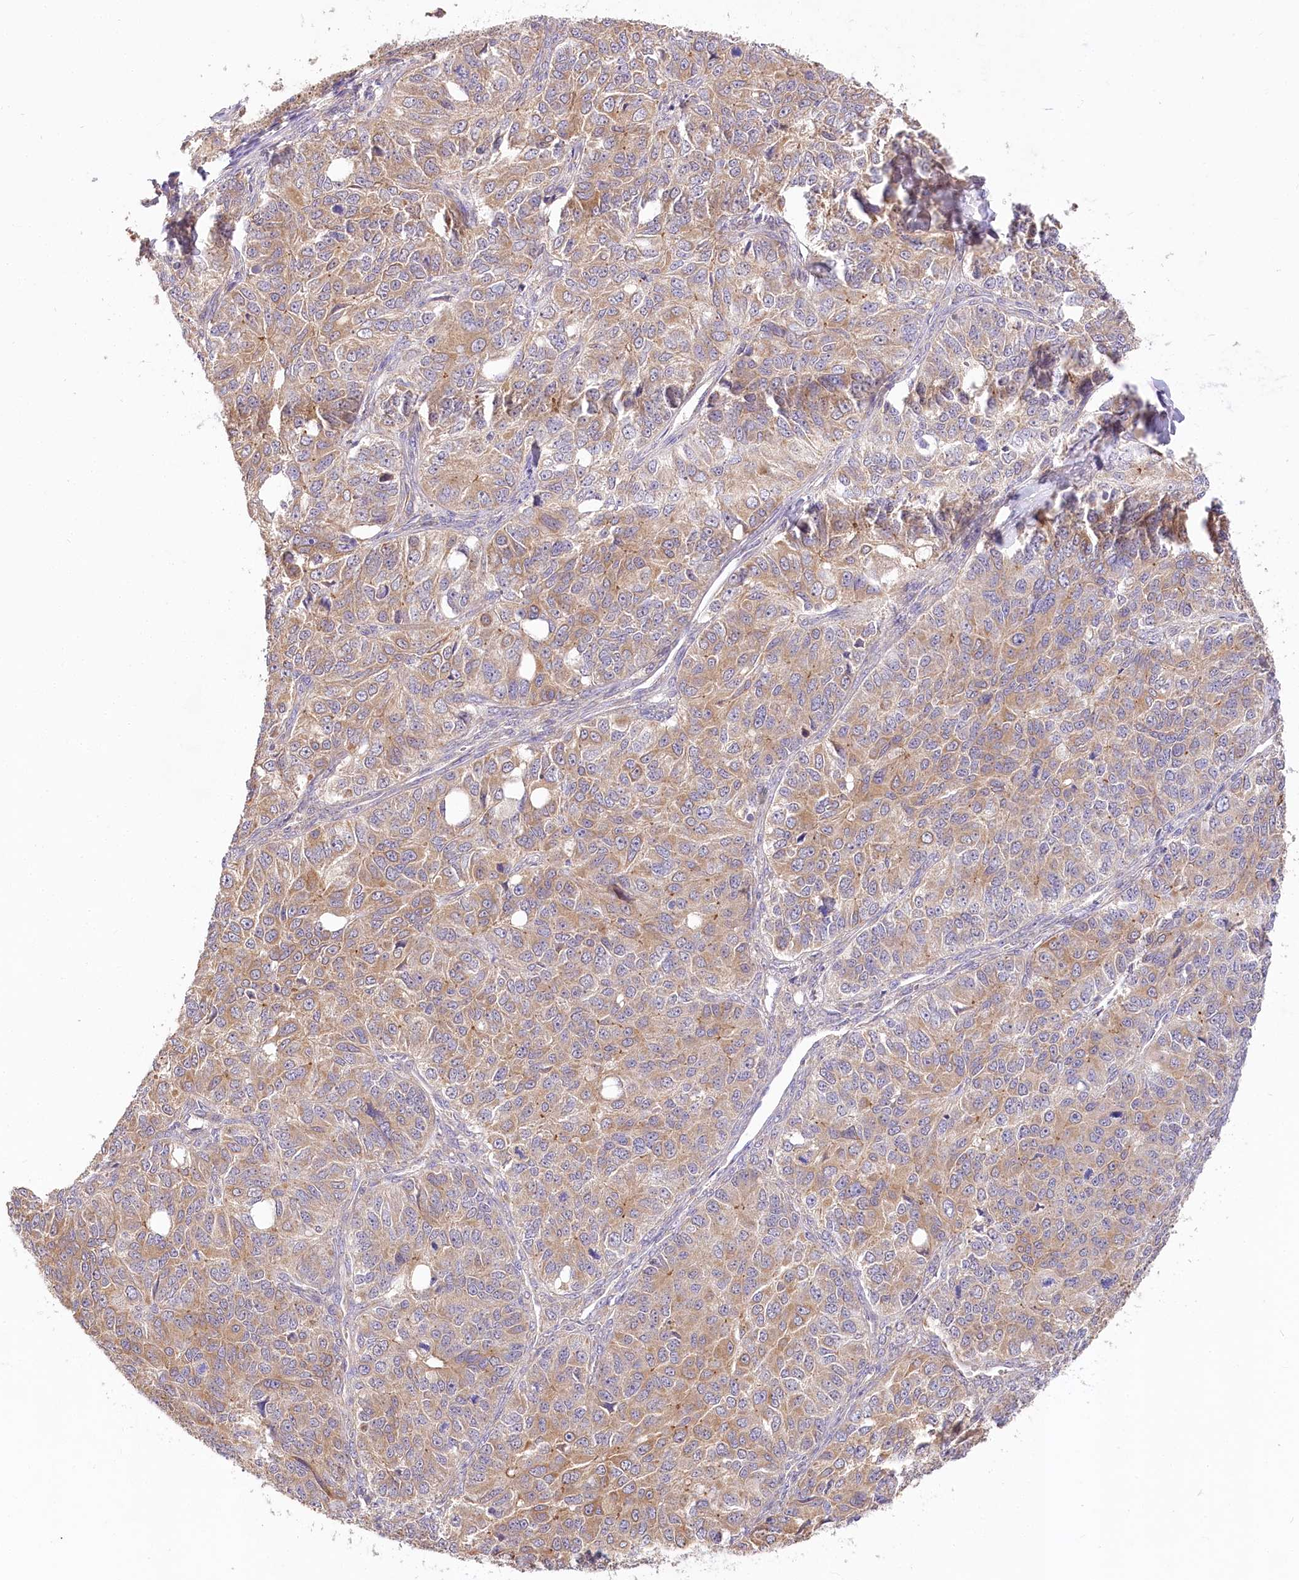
{"staining": {"intensity": "moderate", "quantity": ">75%", "location": "cytoplasmic/membranous"}, "tissue": "ovarian cancer", "cell_type": "Tumor cells", "image_type": "cancer", "snomed": [{"axis": "morphology", "description": "Carcinoma, endometroid"}, {"axis": "topography", "description": "Ovary"}], "caption": "Moderate cytoplasmic/membranous positivity is seen in approximately >75% of tumor cells in endometroid carcinoma (ovarian).", "gene": "PYROXD1", "patient": {"sex": "female", "age": 51}}